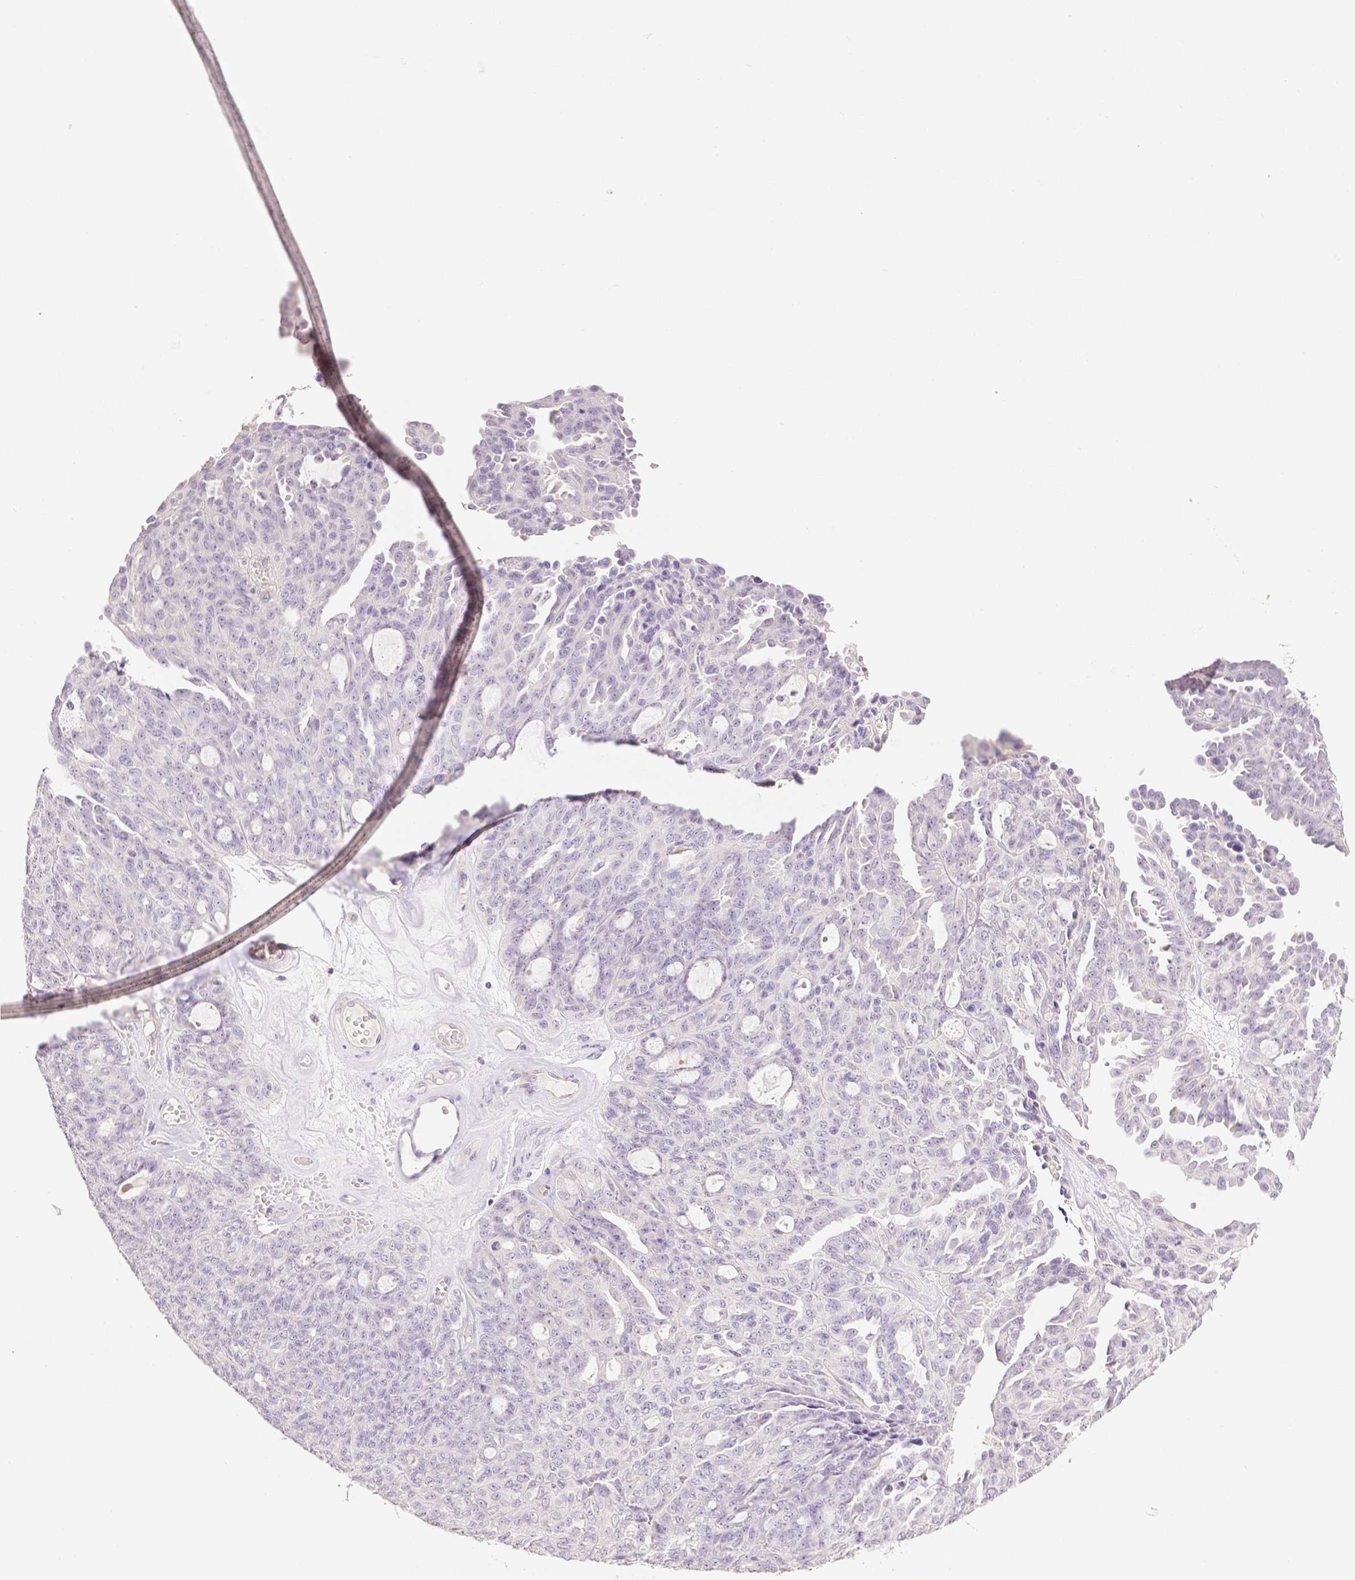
{"staining": {"intensity": "negative", "quantity": "none", "location": "none"}, "tissue": "ovarian cancer", "cell_type": "Tumor cells", "image_type": "cancer", "snomed": [{"axis": "morphology", "description": "Cystadenocarcinoma, serous, NOS"}, {"axis": "topography", "description": "Ovary"}], "caption": "The histopathology image displays no significant expression in tumor cells of ovarian cancer. (DAB (3,3'-diaminobenzidine) IHC visualized using brightfield microscopy, high magnification).", "gene": "THY1", "patient": {"sex": "female", "age": 71}}